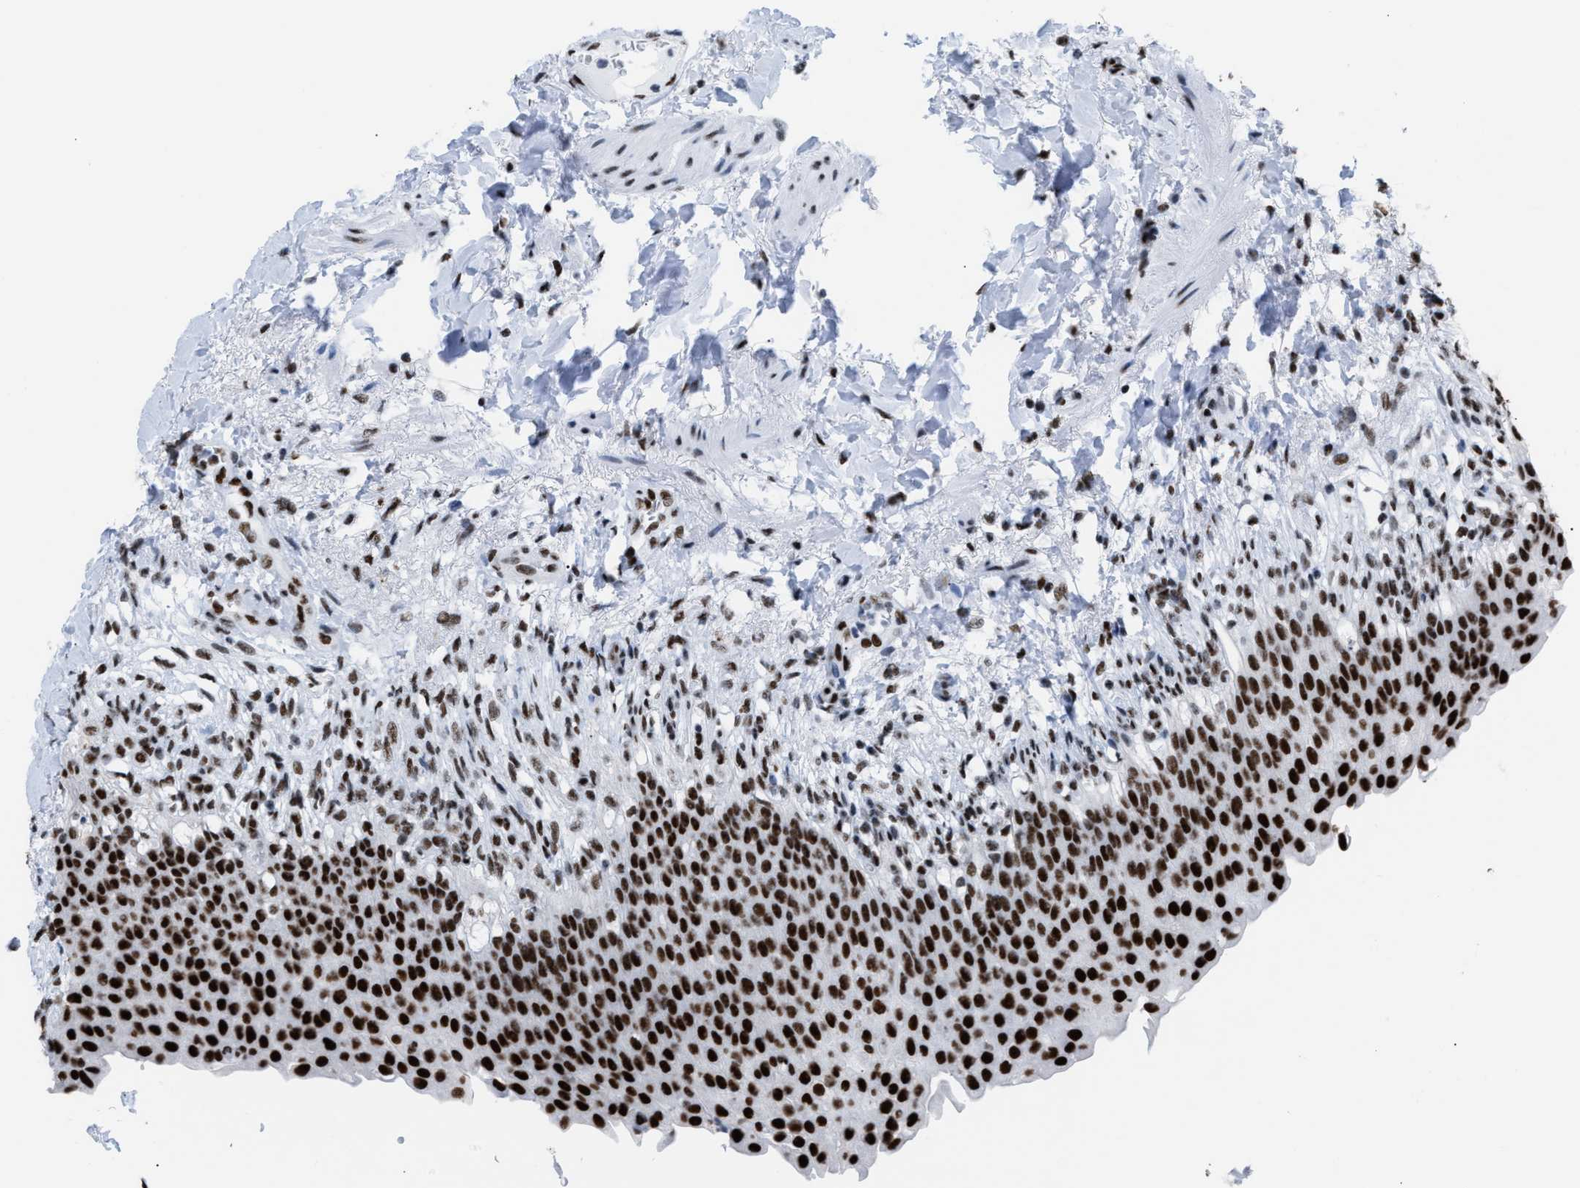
{"staining": {"intensity": "strong", "quantity": ">75%", "location": "nuclear"}, "tissue": "urinary bladder", "cell_type": "Urothelial cells", "image_type": "normal", "snomed": [{"axis": "morphology", "description": "Normal tissue, NOS"}, {"axis": "topography", "description": "Urinary bladder"}], "caption": "Normal urinary bladder exhibits strong nuclear staining in about >75% of urothelial cells The protein of interest is stained brown, and the nuclei are stained in blue (DAB IHC with brightfield microscopy, high magnification)..", "gene": "CCAR2", "patient": {"sex": "female", "age": 60}}